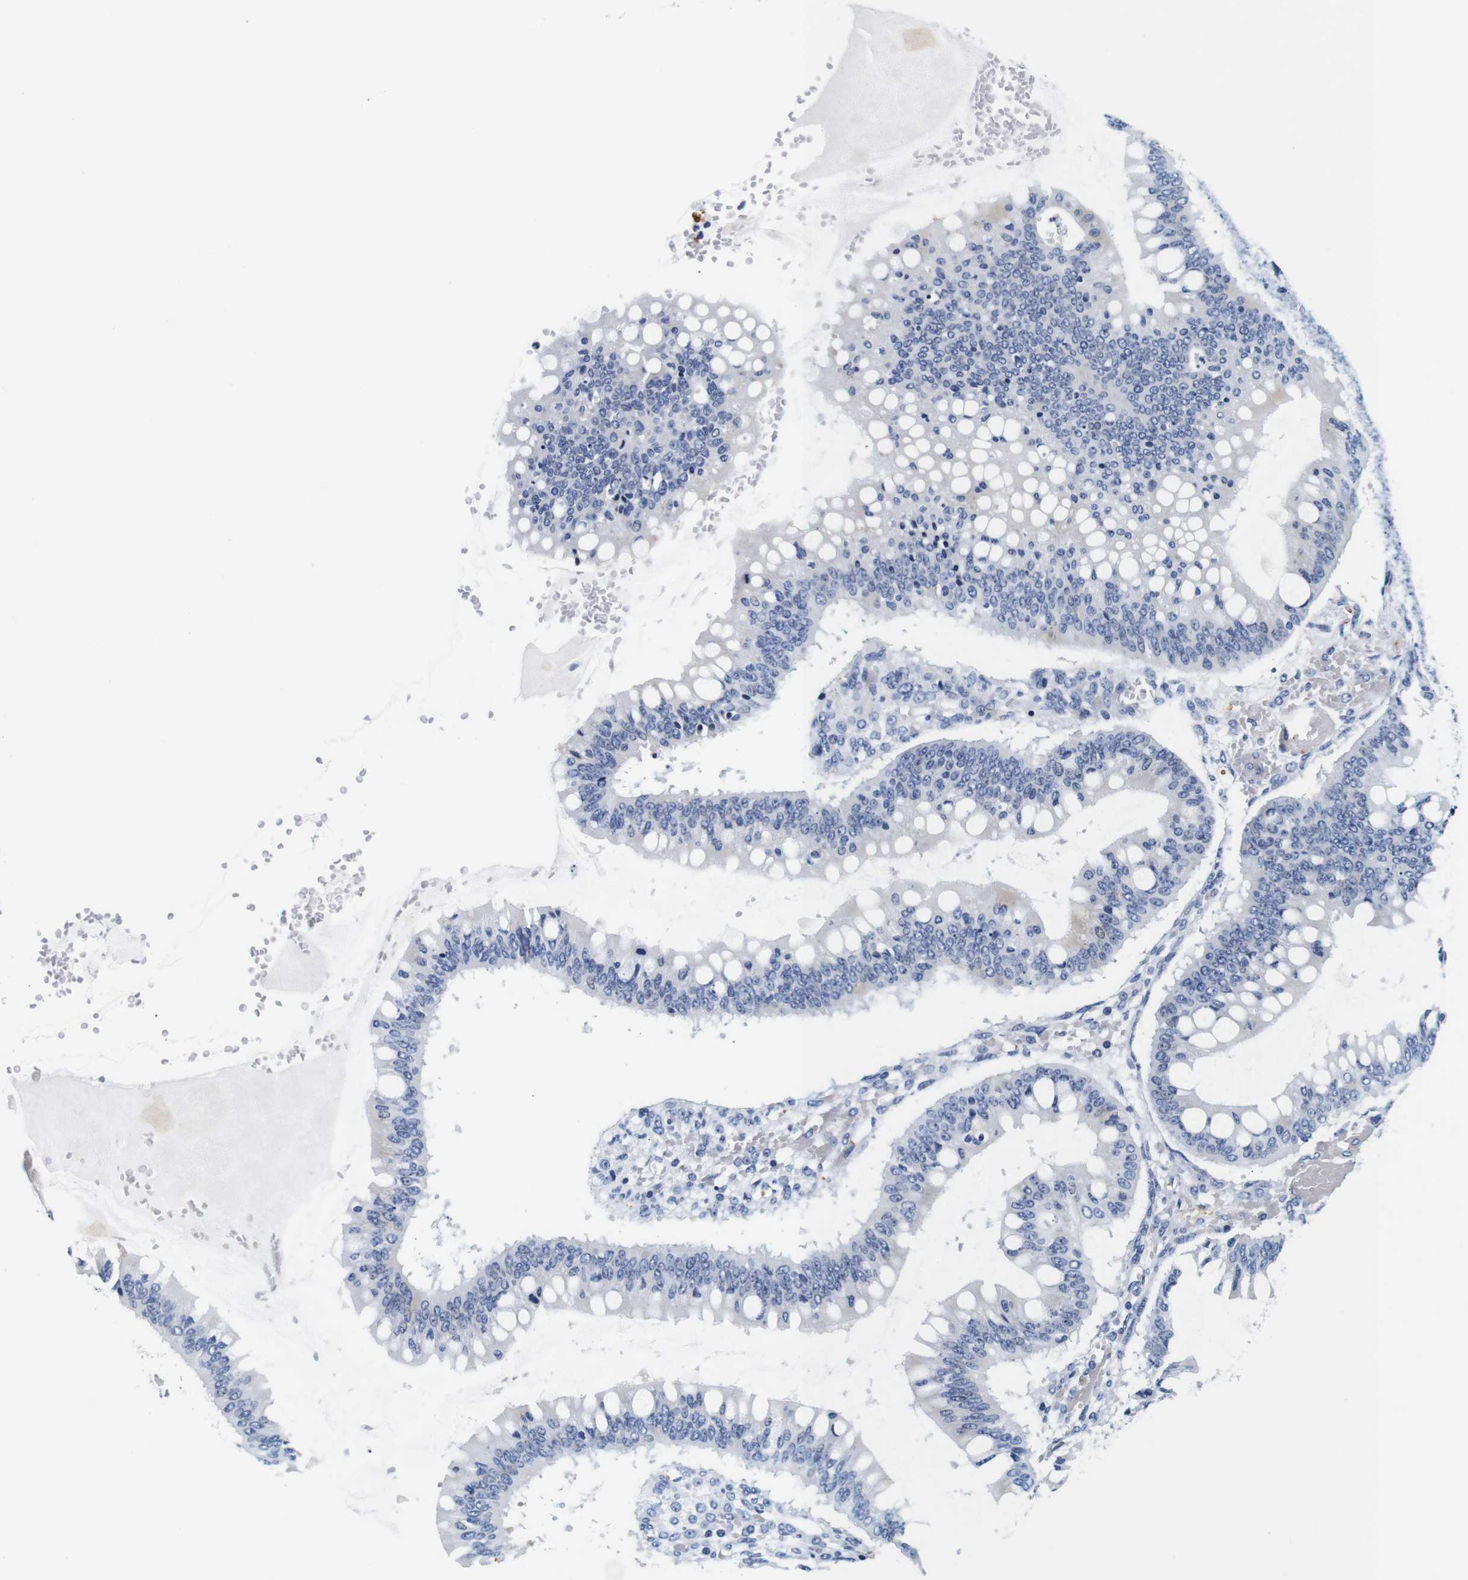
{"staining": {"intensity": "negative", "quantity": "none", "location": "none"}, "tissue": "ovarian cancer", "cell_type": "Tumor cells", "image_type": "cancer", "snomed": [{"axis": "morphology", "description": "Cystadenocarcinoma, mucinous, NOS"}, {"axis": "topography", "description": "Ovary"}], "caption": "IHC photomicrograph of mucinous cystadenocarcinoma (ovarian) stained for a protein (brown), which exhibits no staining in tumor cells.", "gene": "GP1BA", "patient": {"sex": "female", "age": 73}}